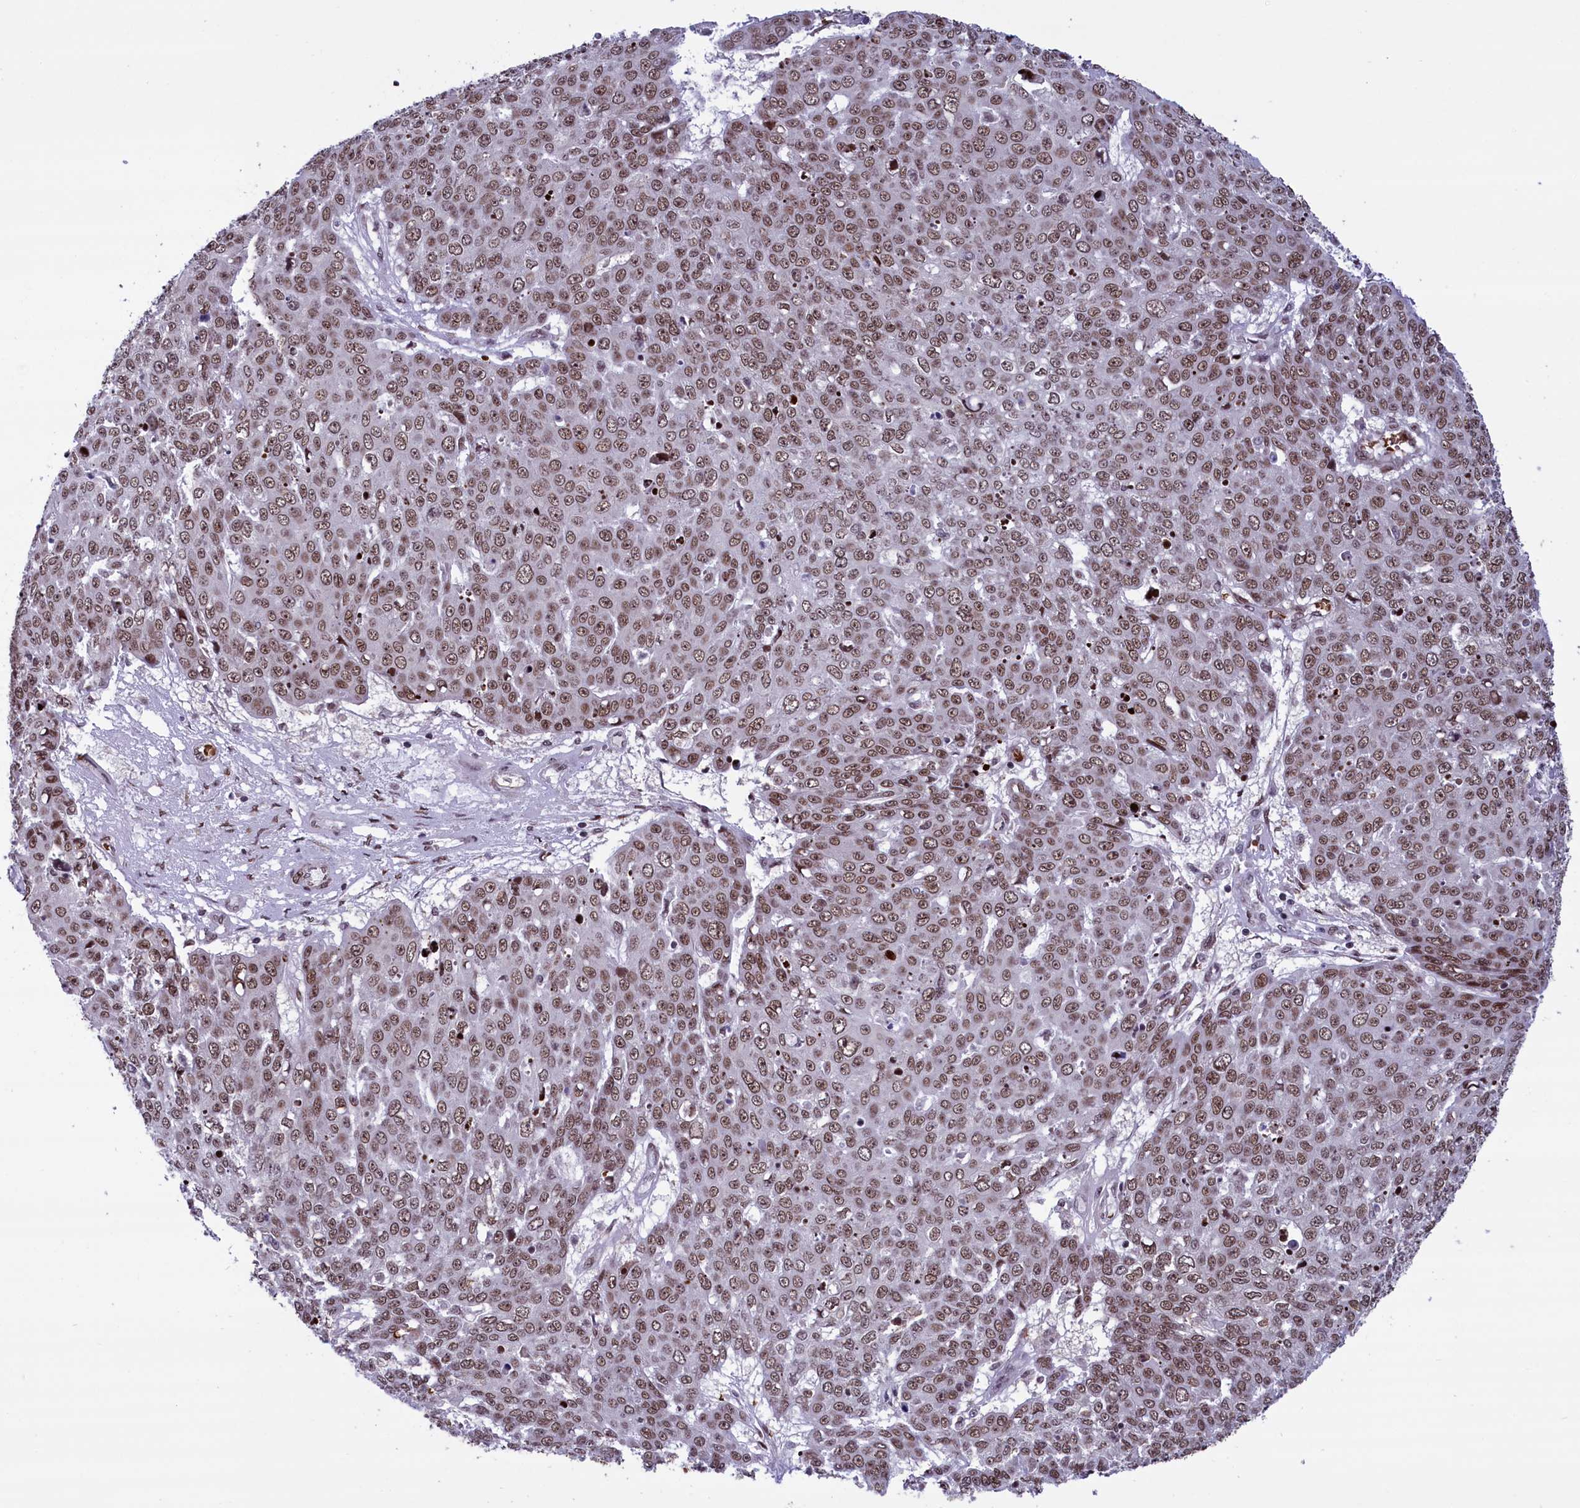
{"staining": {"intensity": "moderate", "quantity": ">75%", "location": "nuclear"}, "tissue": "skin cancer", "cell_type": "Tumor cells", "image_type": "cancer", "snomed": [{"axis": "morphology", "description": "Normal tissue, NOS"}, {"axis": "morphology", "description": "Squamous cell carcinoma, NOS"}, {"axis": "topography", "description": "Skin"}], "caption": "Immunohistochemical staining of human skin cancer (squamous cell carcinoma) demonstrates medium levels of moderate nuclear protein staining in approximately >75% of tumor cells.", "gene": "MPHOSPH8", "patient": {"sex": "male", "age": 72}}